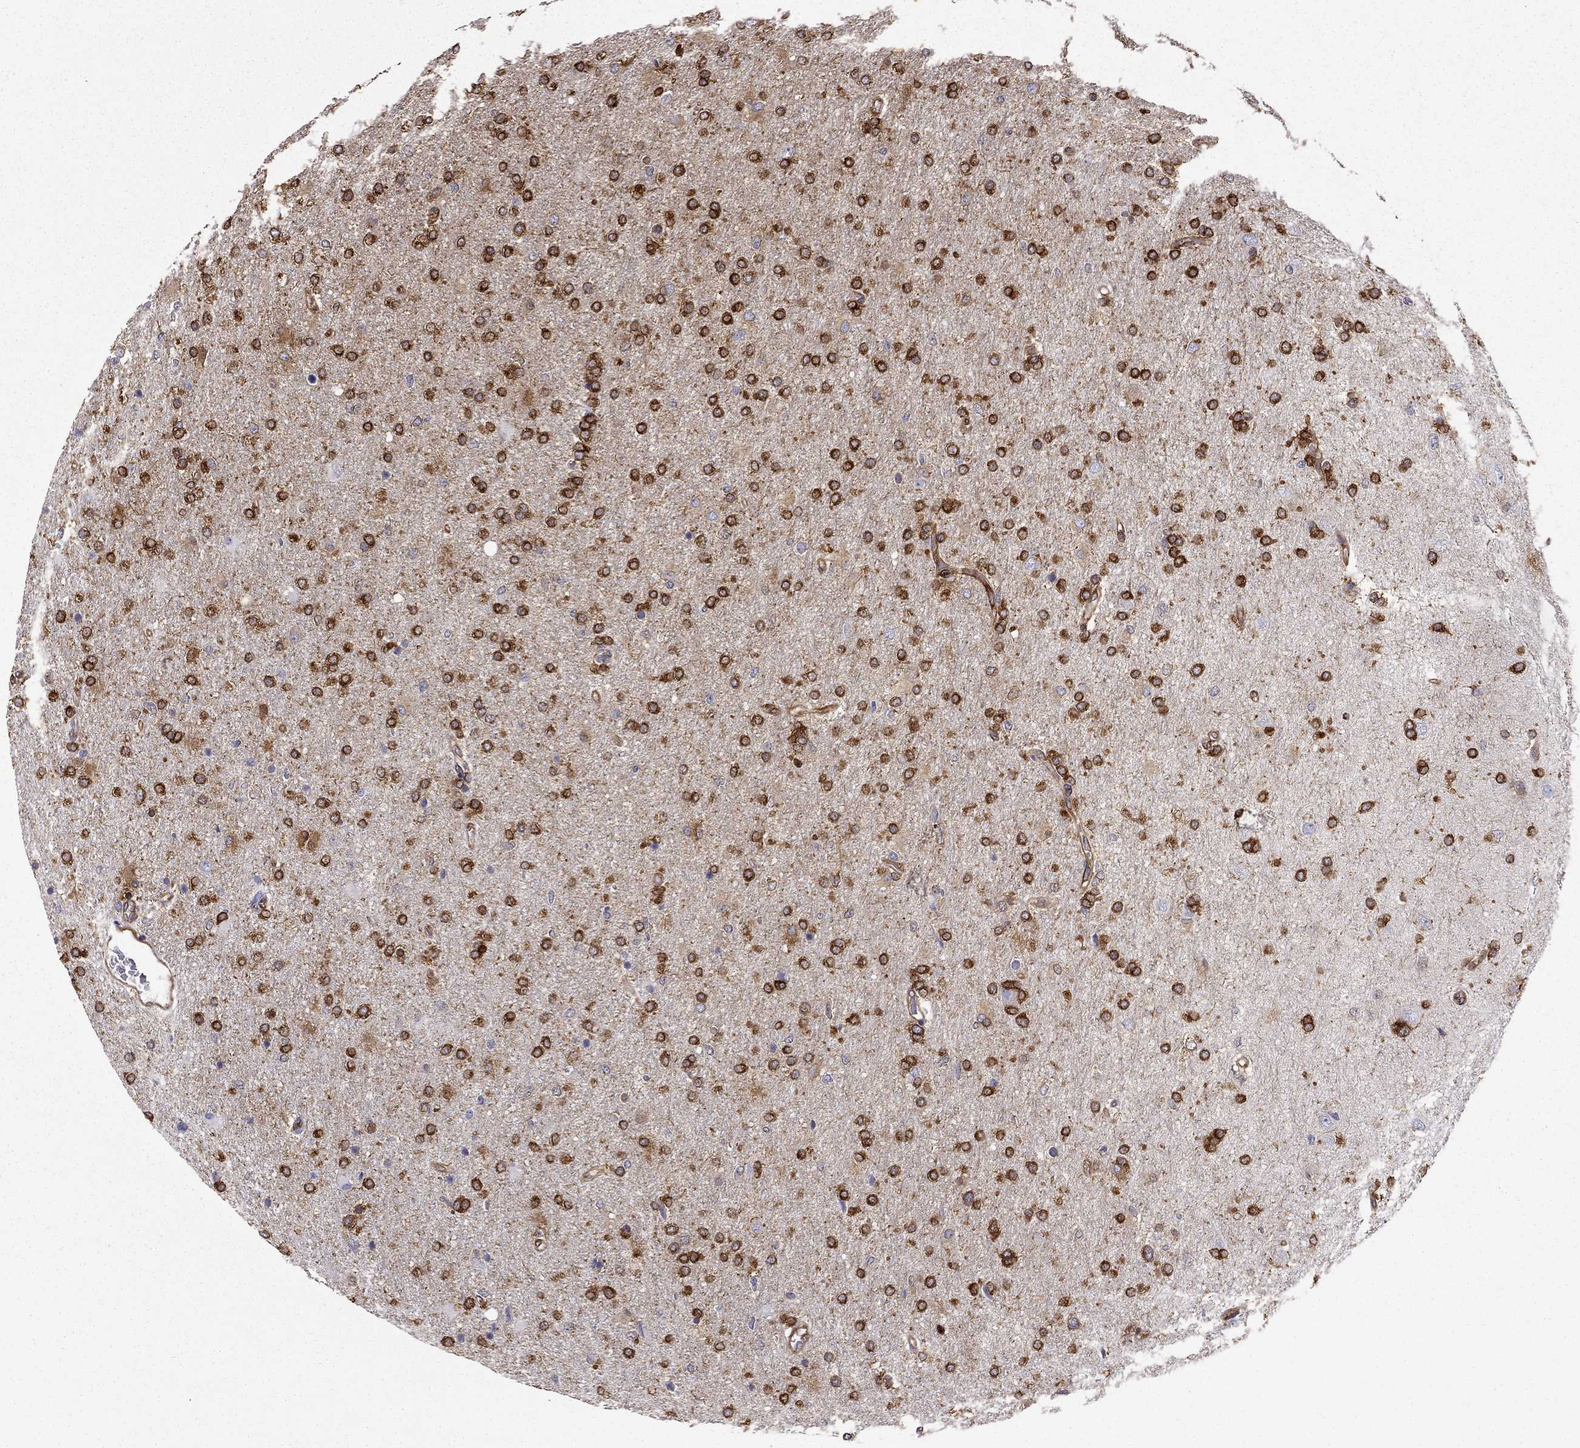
{"staining": {"intensity": "strong", "quantity": ">75%", "location": "cytoplasmic/membranous"}, "tissue": "glioma", "cell_type": "Tumor cells", "image_type": "cancer", "snomed": [{"axis": "morphology", "description": "Glioma, malignant, High grade"}, {"axis": "topography", "description": "Cerebral cortex"}], "caption": "Protein analysis of glioma tissue displays strong cytoplasmic/membranous expression in approximately >75% of tumor cells.", "gene": "MAP4", "patient": {"sex": "male", "age": 70}}